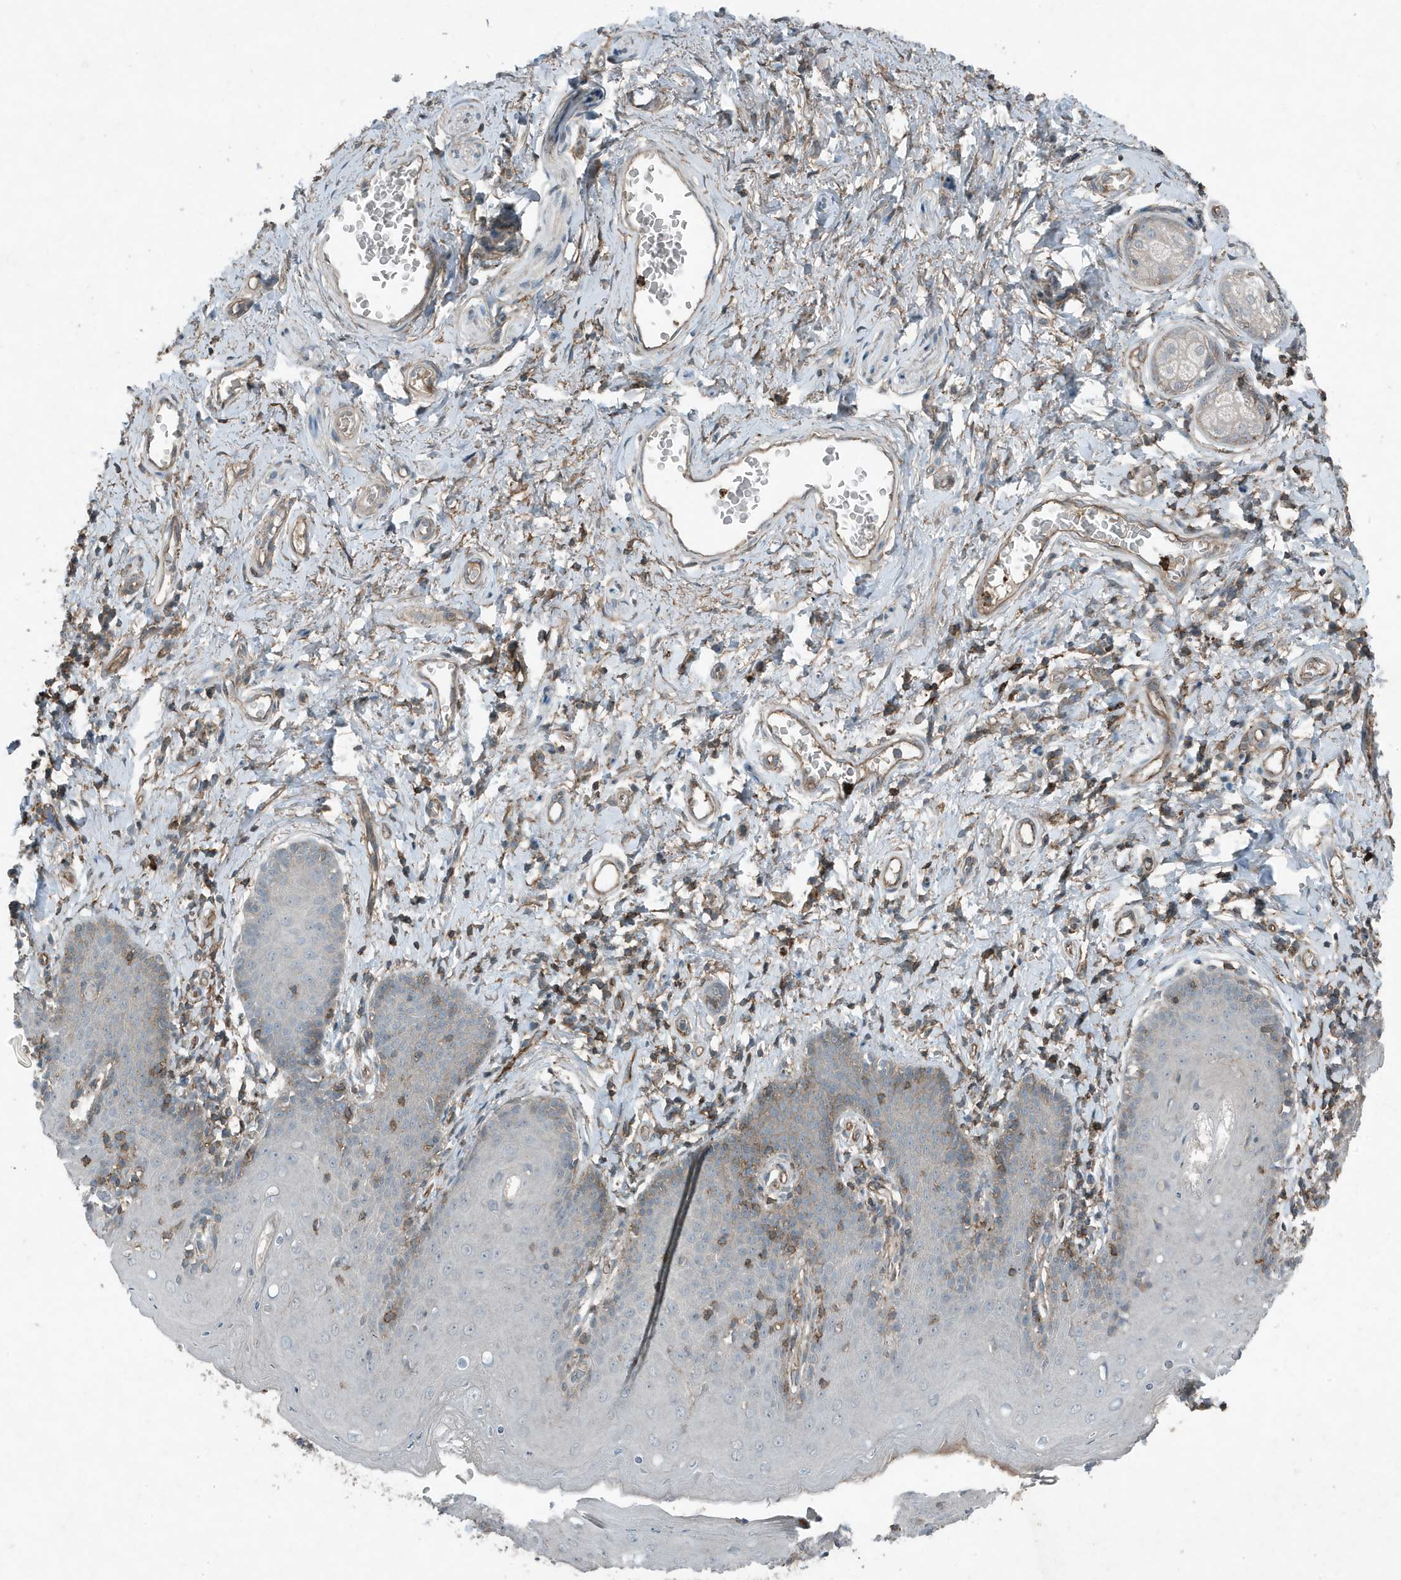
{"staining": {"intensity": "moderate", "quantity": "<25%", "location": "cytoplasmic/membranous"}, "tissue": "skin", "cell_type": "Epidermal cells", "image_type": "normal", "snomed": [{"axis": "morphology", "description": "Normal tissue, NOS"}, {"axis": "topography", "description": "Vulva"}], "caption": "Protein staining by IHC exhibits moderate cytoplasmic/membranous expression in approximately <25% of epidermal cells in normal skin.", "gene": "DAPP1", "patient": {"sex": "female", "age": 66}}